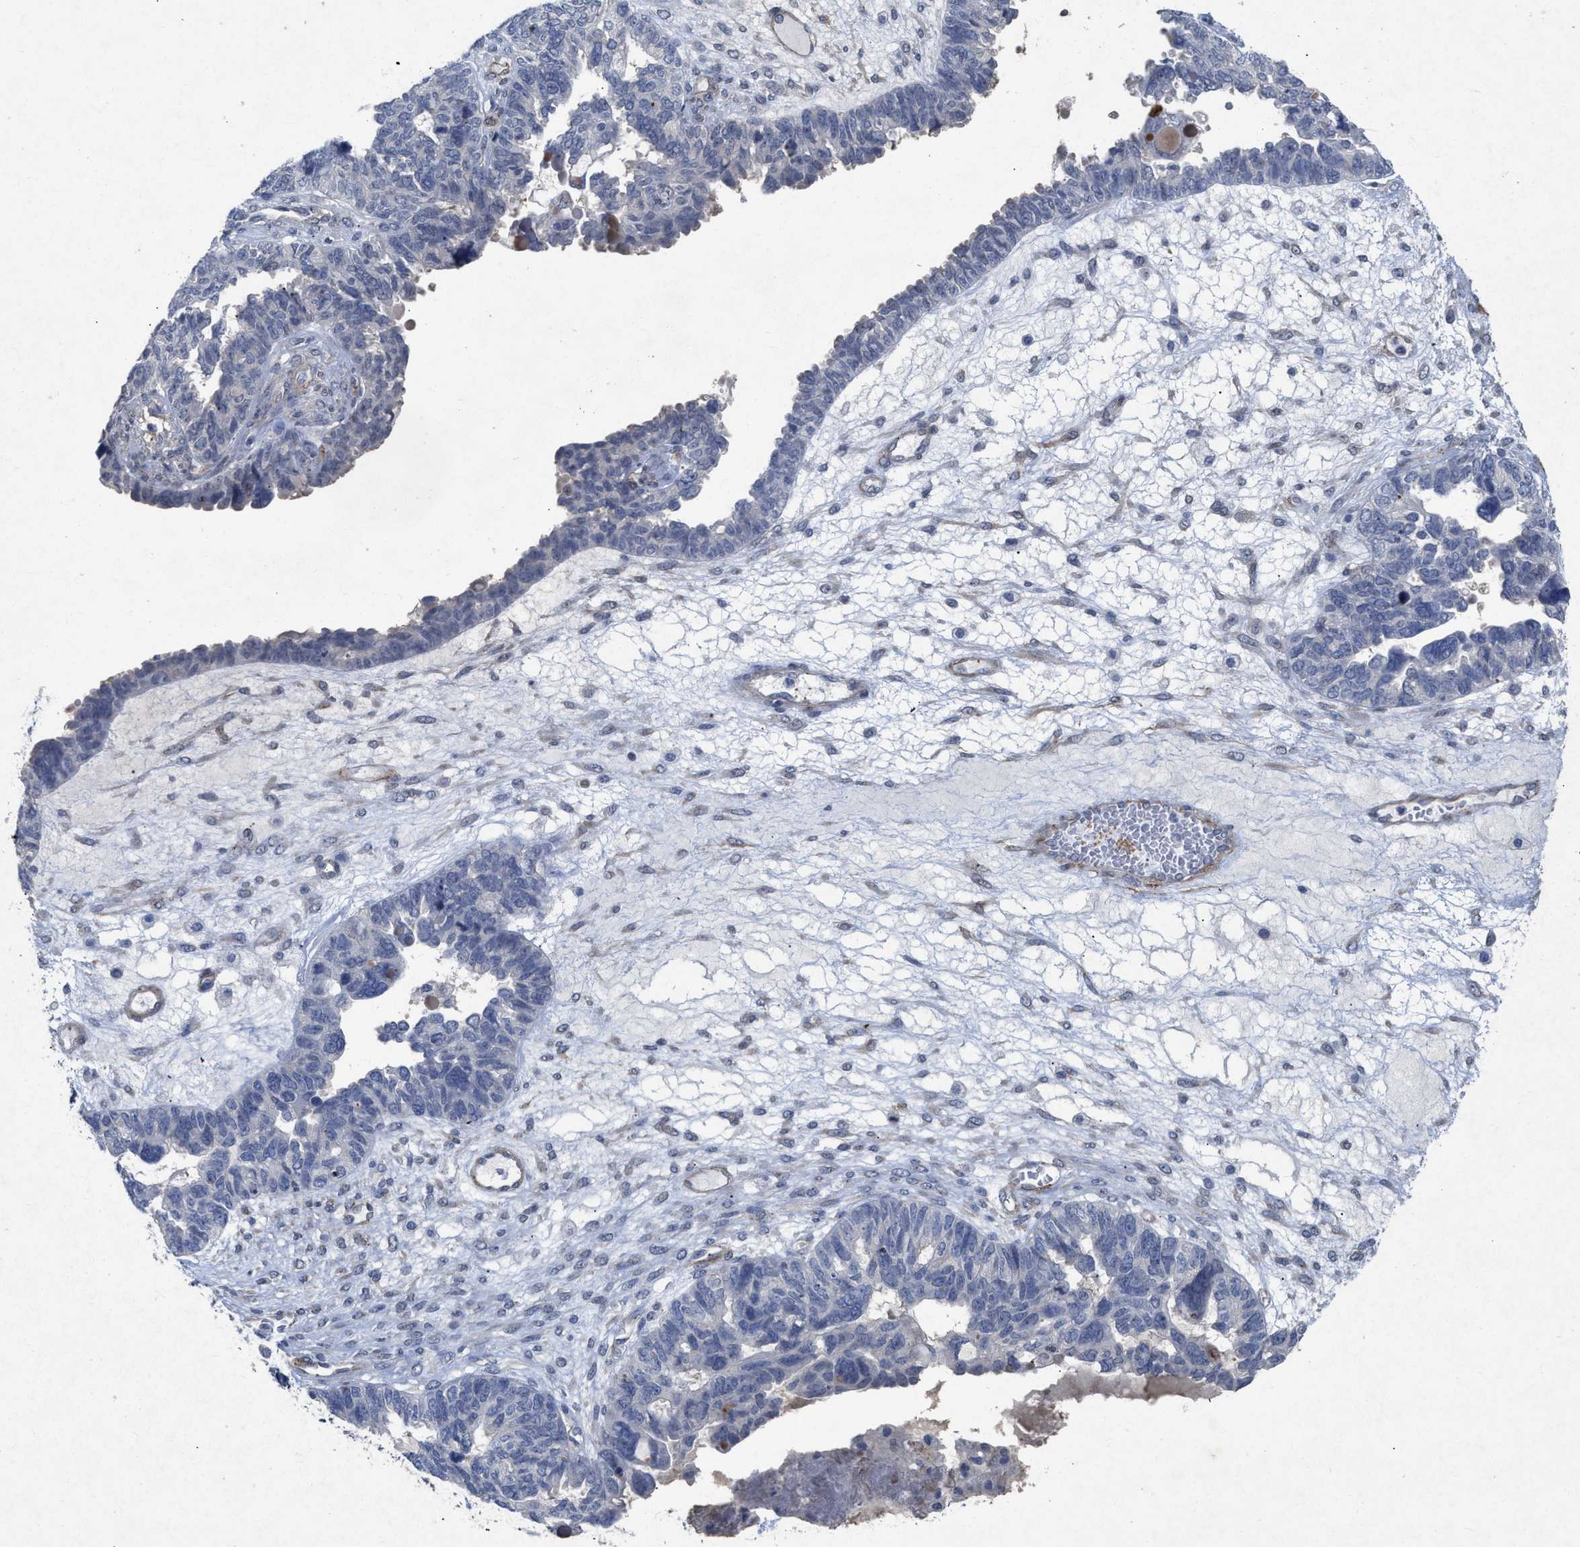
{"staining": {"intensity": "negative", "quantity": "none", "location": "none"}, "tissue": "ovarian cancer", "cell_type": "Tumor cells", "image_type": "cancer", "snomed": [{"axis": "morphology", "description": "Cystadenocarcinoma, serous, NOS"}, {"axis": "topography", "description": "Ovary"}], "caption": "Protein analysis of ovarian cancer exhibits no significant expression in tumor cells.", "gene": "PDGFRA", "patient": {"sex": "female", "age": 79}}